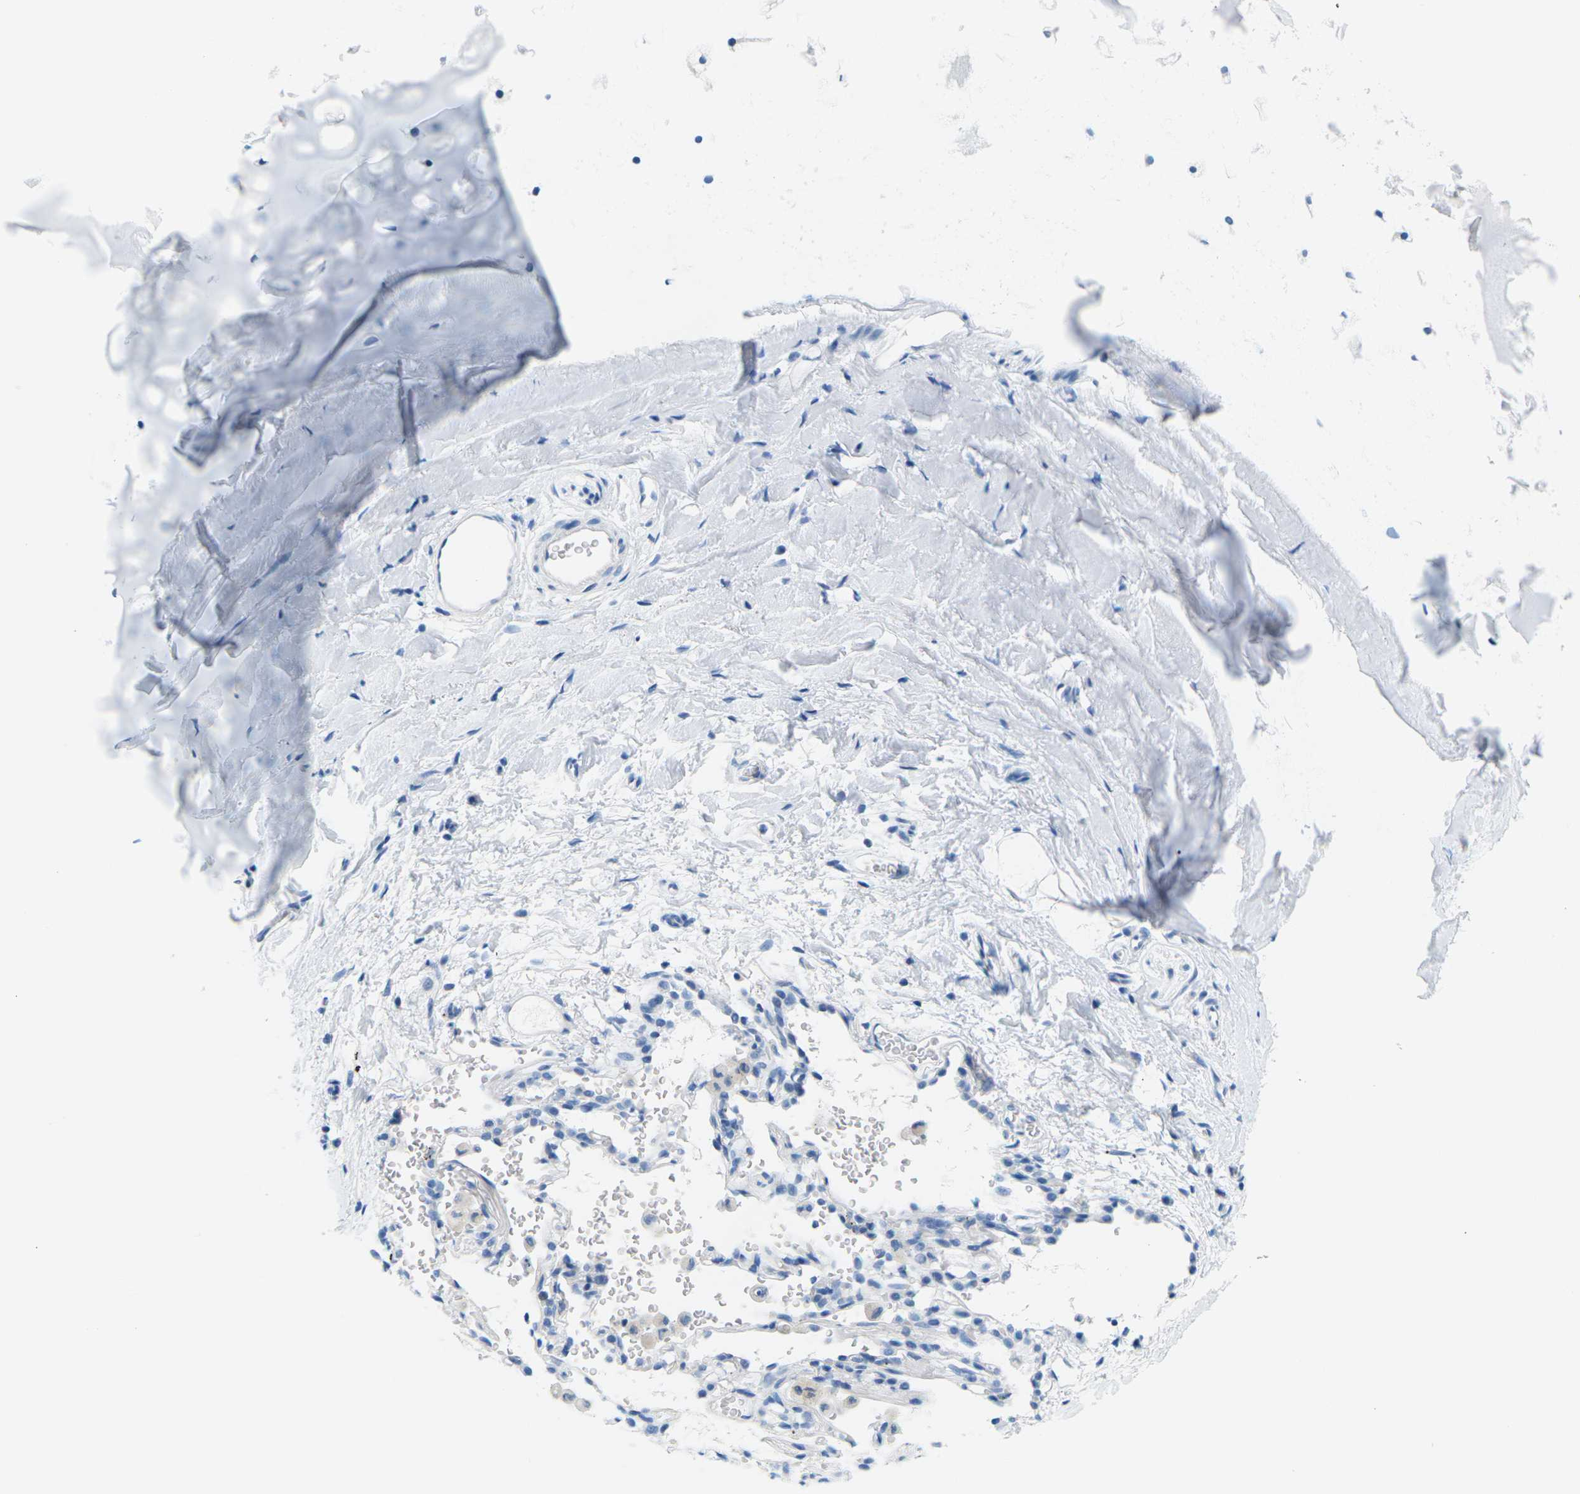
{"staining": {"intensity": "negative", "quantity": "none", "location": "none"}, "tissue": "bronchus", "cell_type": "Respiratory epithelial cells", "image_type": "normal", "snomed": [{"axis": "morphology", "description": "Normal tissue, NOS"}, {"axis": "topography", "description": "Cartilage tissue"}, {"axis": "topography", "description": "Bronchus"}], "caption": "Immunohistochemistry of normal human bronchus demonstrates no expression in respiratory epithelial cells. The staining was performed using DAB (3,3'-diaminobenzidine) to visualize the protein expression in brown, while the nuclei were stained in blue with hematoxylin (Magnification: 20x).", "gene": "SLC12A1", "patient": {"sex": "female", "age": 53}}